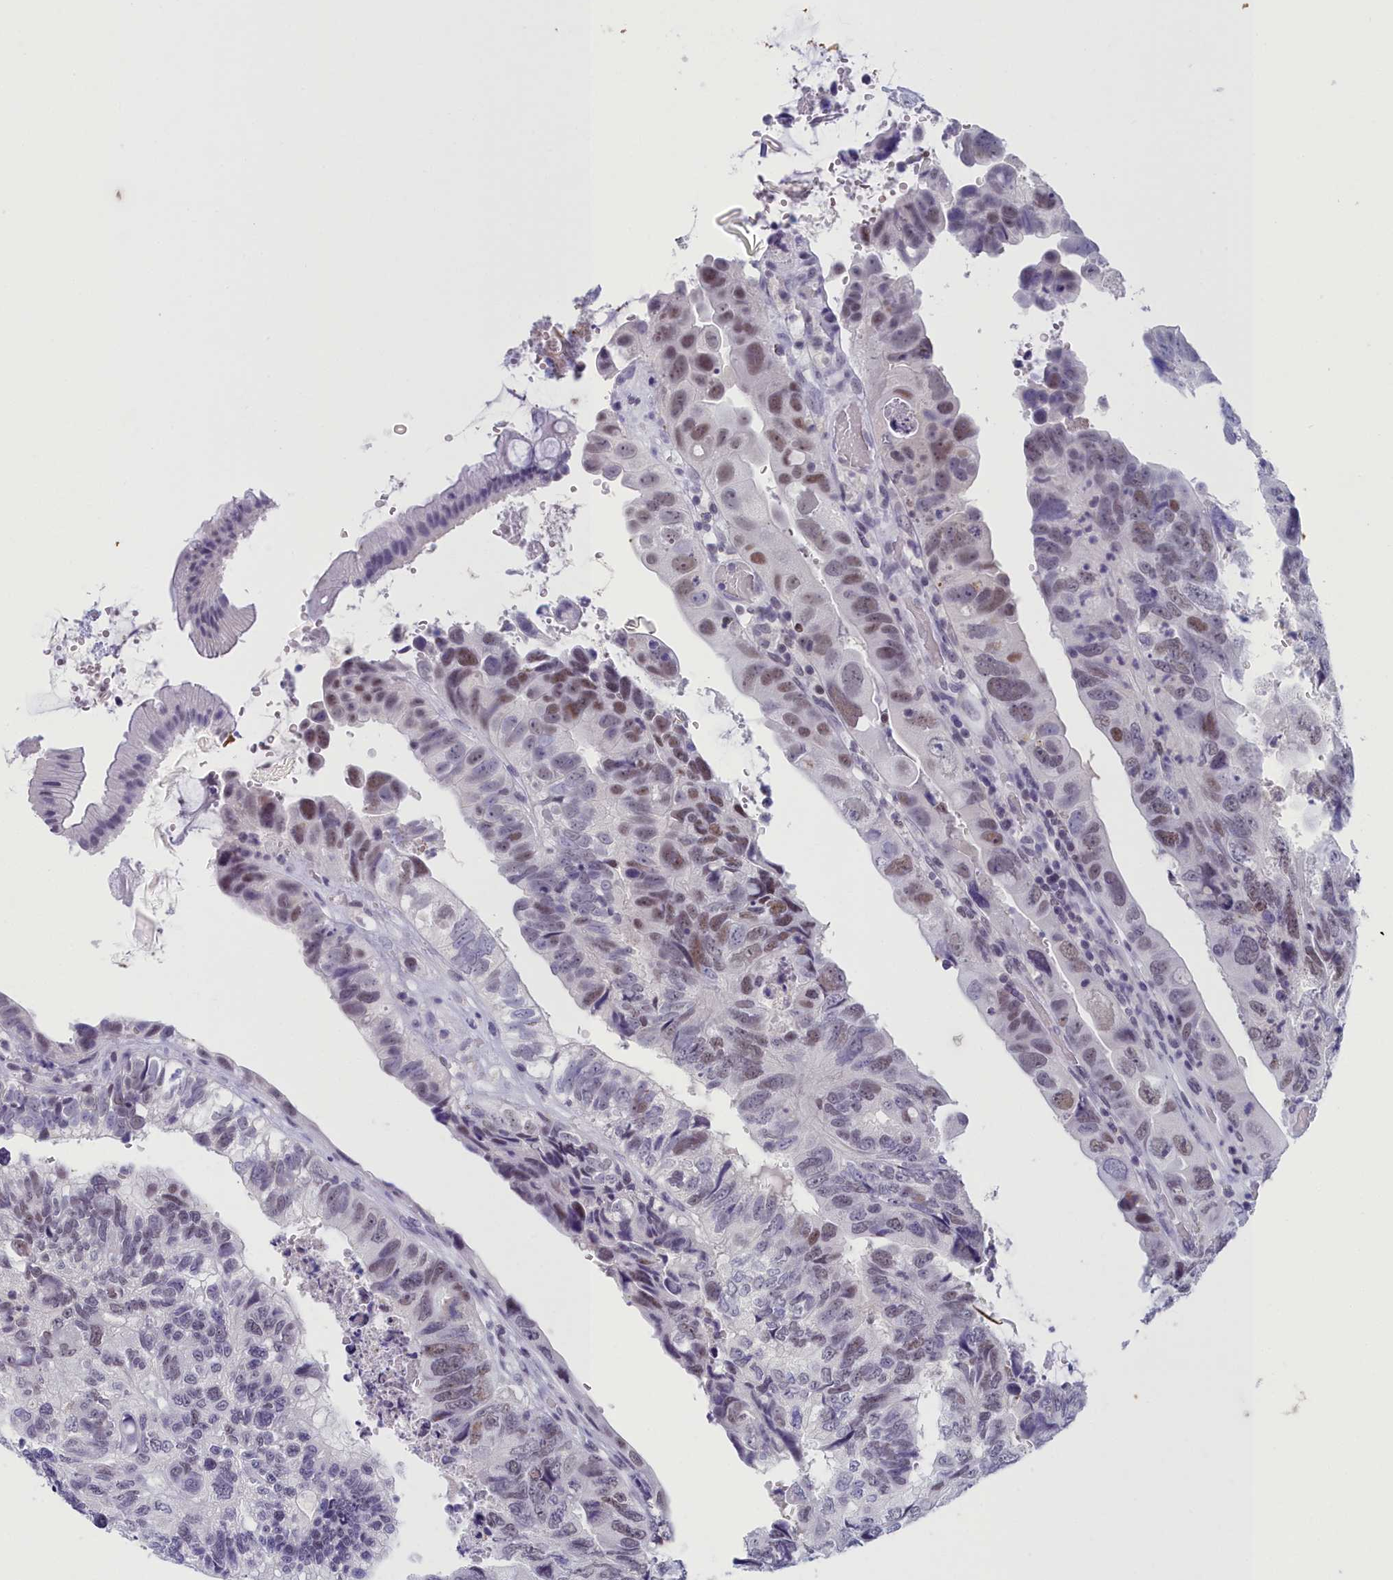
{"staining": {"intensity": "moderate", "quantity": "<25%", "location": "nuclear"}, "tissue": "colorectal cancer", "cell_type": "Tumor cells", "image_type": "cancer", "snomed": [{"axis": "morphology", "description": "Adenocarcinoma, NOS"}, {"axis": "topography", "description": "Rectum"}], "caption": "Protein analysis of colorectal cancer tissue shows moderate nuclear expression in approximately <25% of tumor cells.", "gene": "CCDC97", "patient": {"sex": "male", "age": 63}}